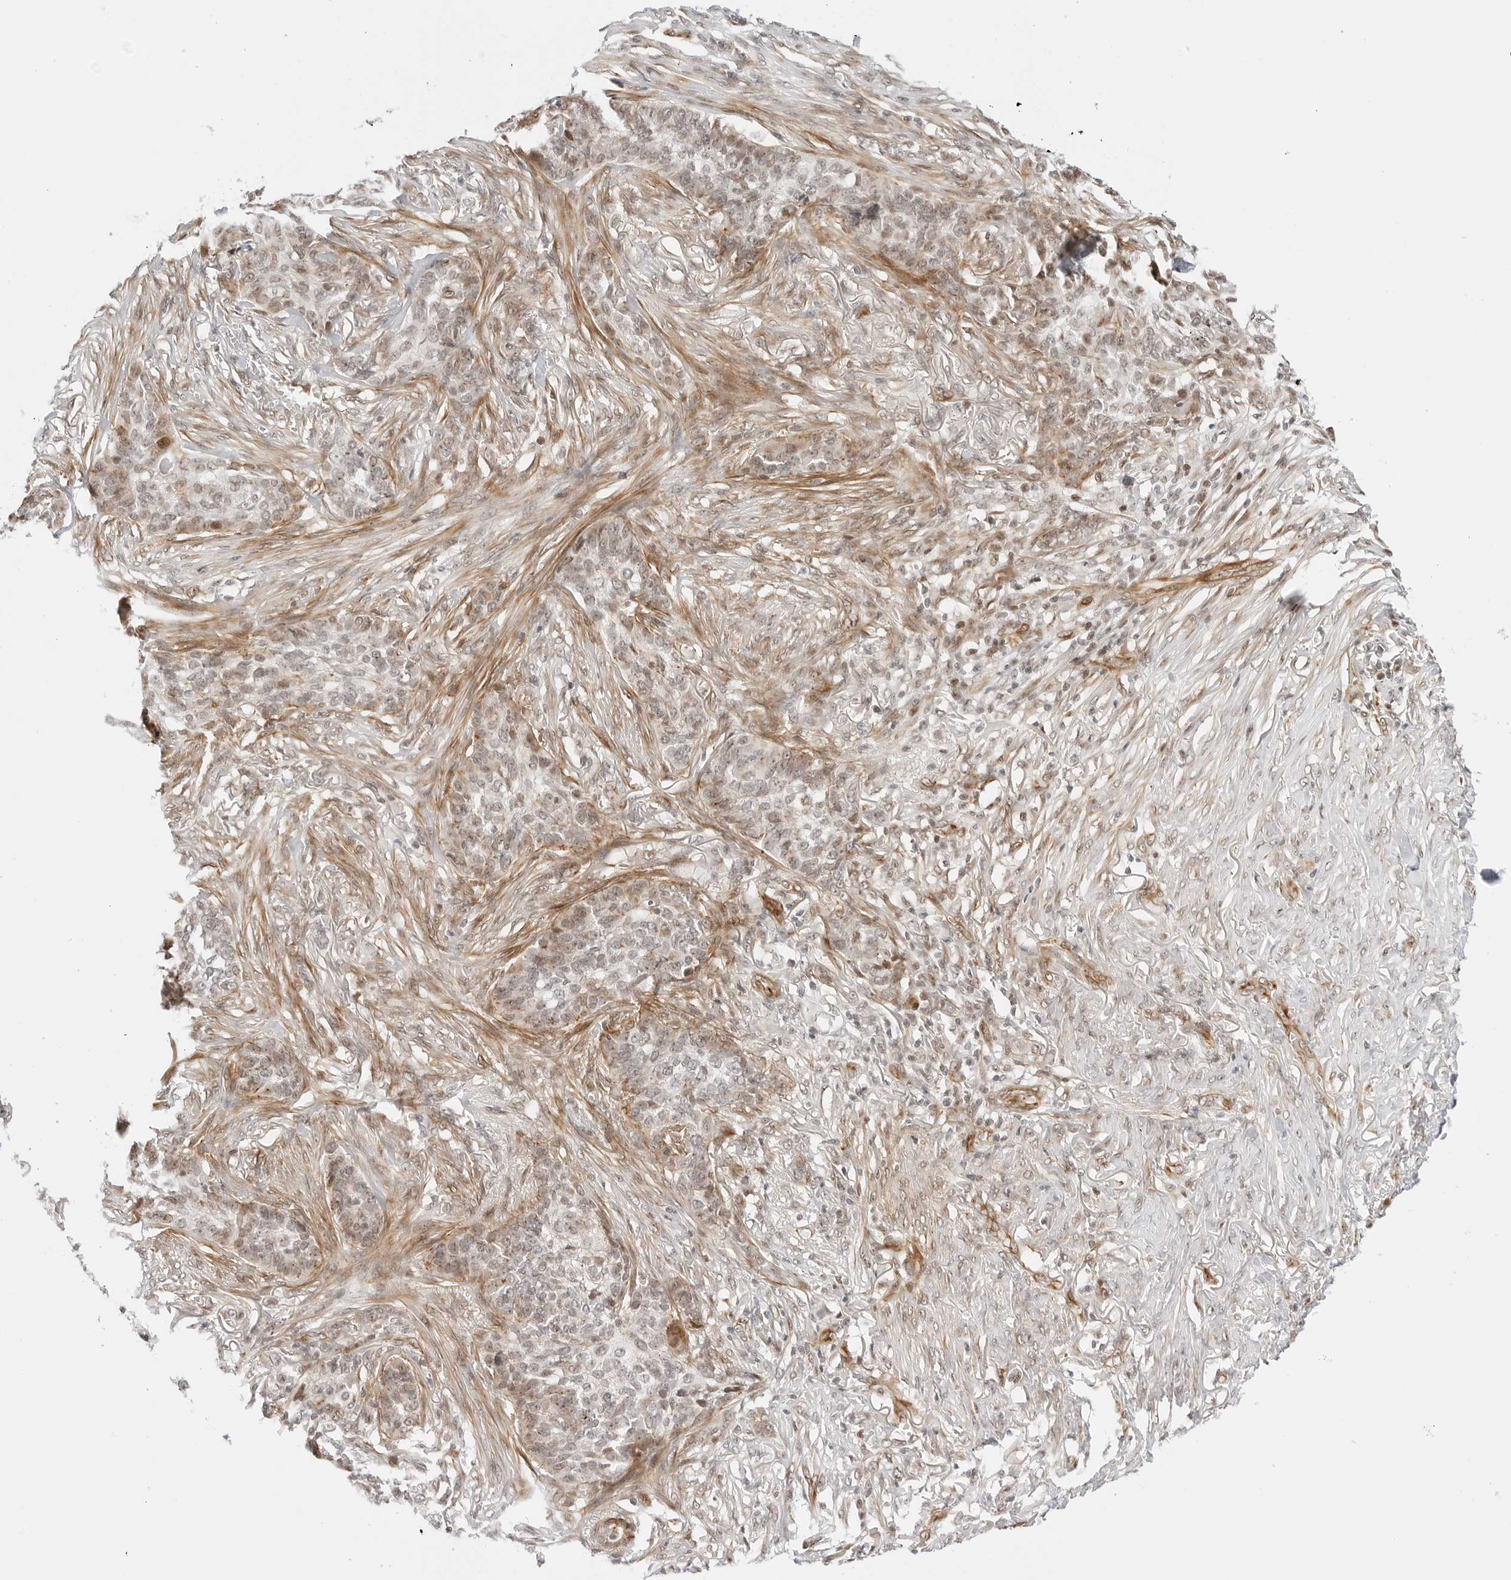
{"staining": {"intensity": "weak", "quantity": "25%-75%", "location": "cytoplasmic/membranous,nuclear"}, "tissue": "skin cancer", "cell_type": "Tumor cells", "image_type": "cancer", "snomed": [{"axis": "morphology", "description": "Basal cell carcinoma"}, {"axis": "topography", "description": "Skin"}], "caption": "An immunohistochemistry (IHC) image of tumor tissue is shown. Protein staining in brown highlights weak cytoplasmic/membranous and nuclear positivity in skin basal cell carcinoma within tumor cells.", "gene": "ZNF613", "patient": {"sex": "male", "age": 85}}